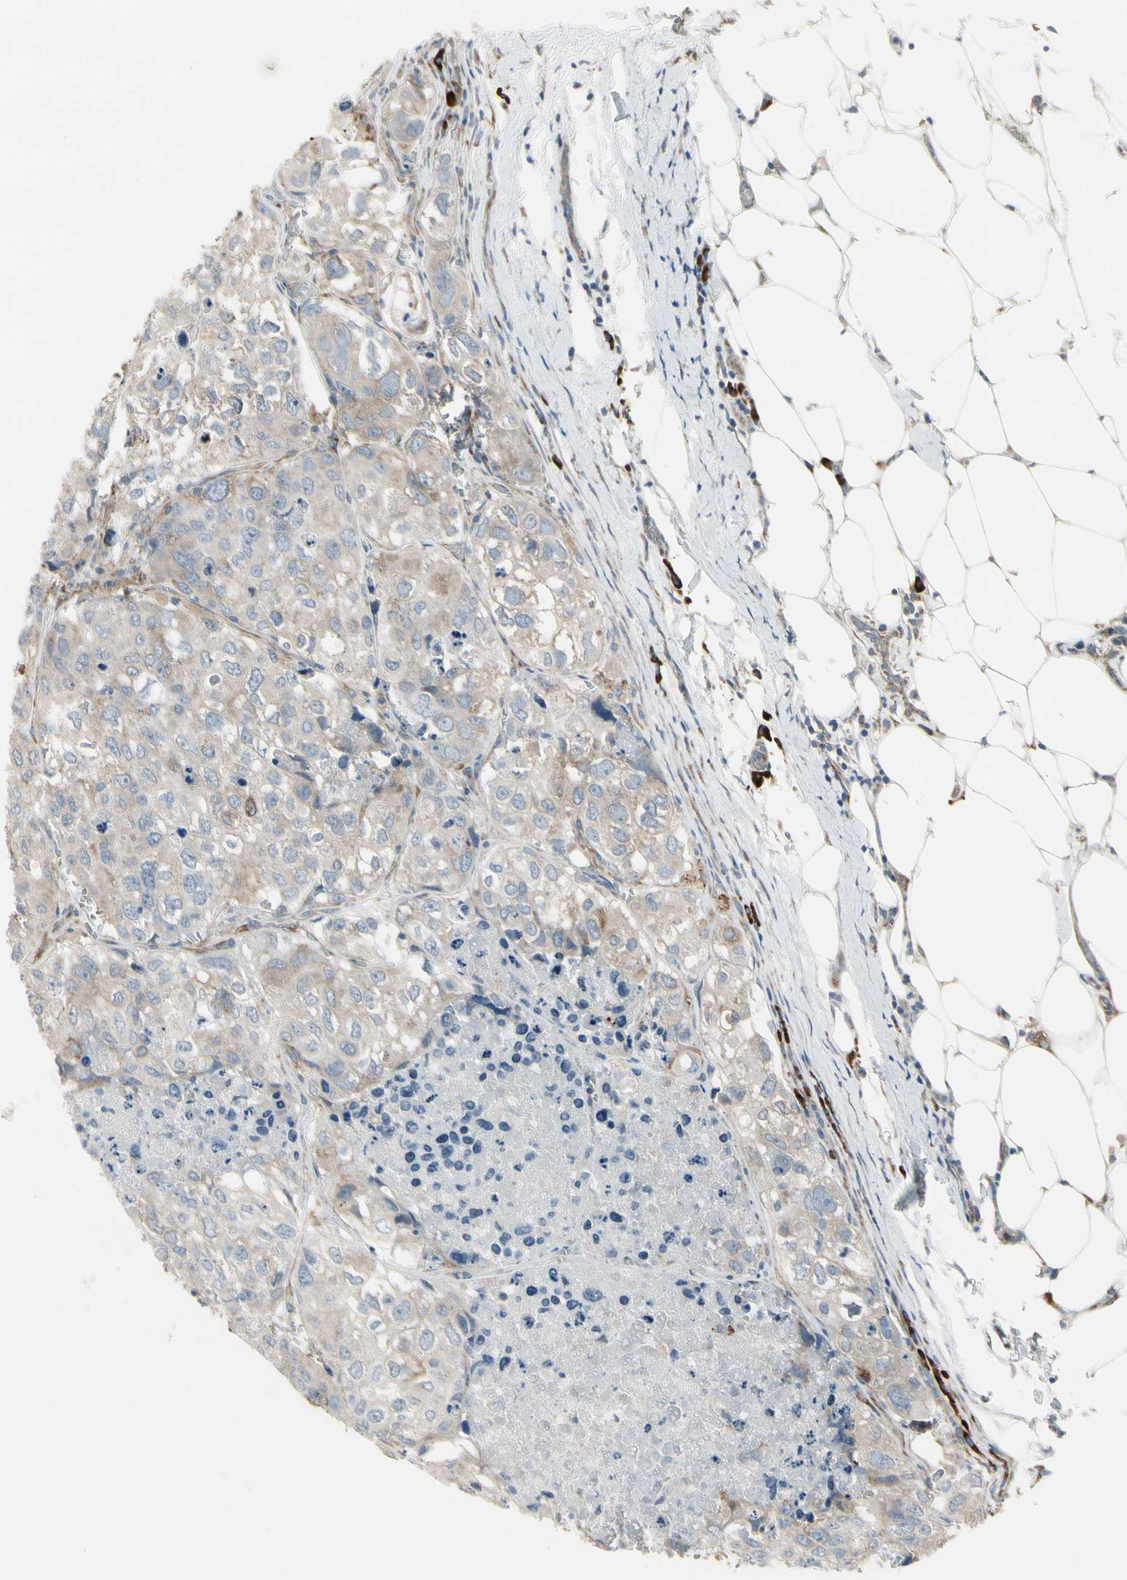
{"staining": {"intensity": "moderate", "quantity": ">75%", "location": "cytoplasmic/membranous"}, "tissue": "urothelial cancer", "cell_type": "Tumor cells", "image_type": "cancer", "snomed": [{"axis": "morphology", "description": "Urothelial carcinoma, High grade"}, {"axis": "topography", "description": "Lymph node"}, {"axis": "topography", "description": "Urinary bladder"}], "caption": "This is an image of immunohistochemistry (IHC) staining of urothelial carcinoma (high-grade), which shows moderate positivity in the cytoplasmic/membranous of tumor cells.", "gene": "FNDC3A", "patient": {"sex": "male", "age": 51}}